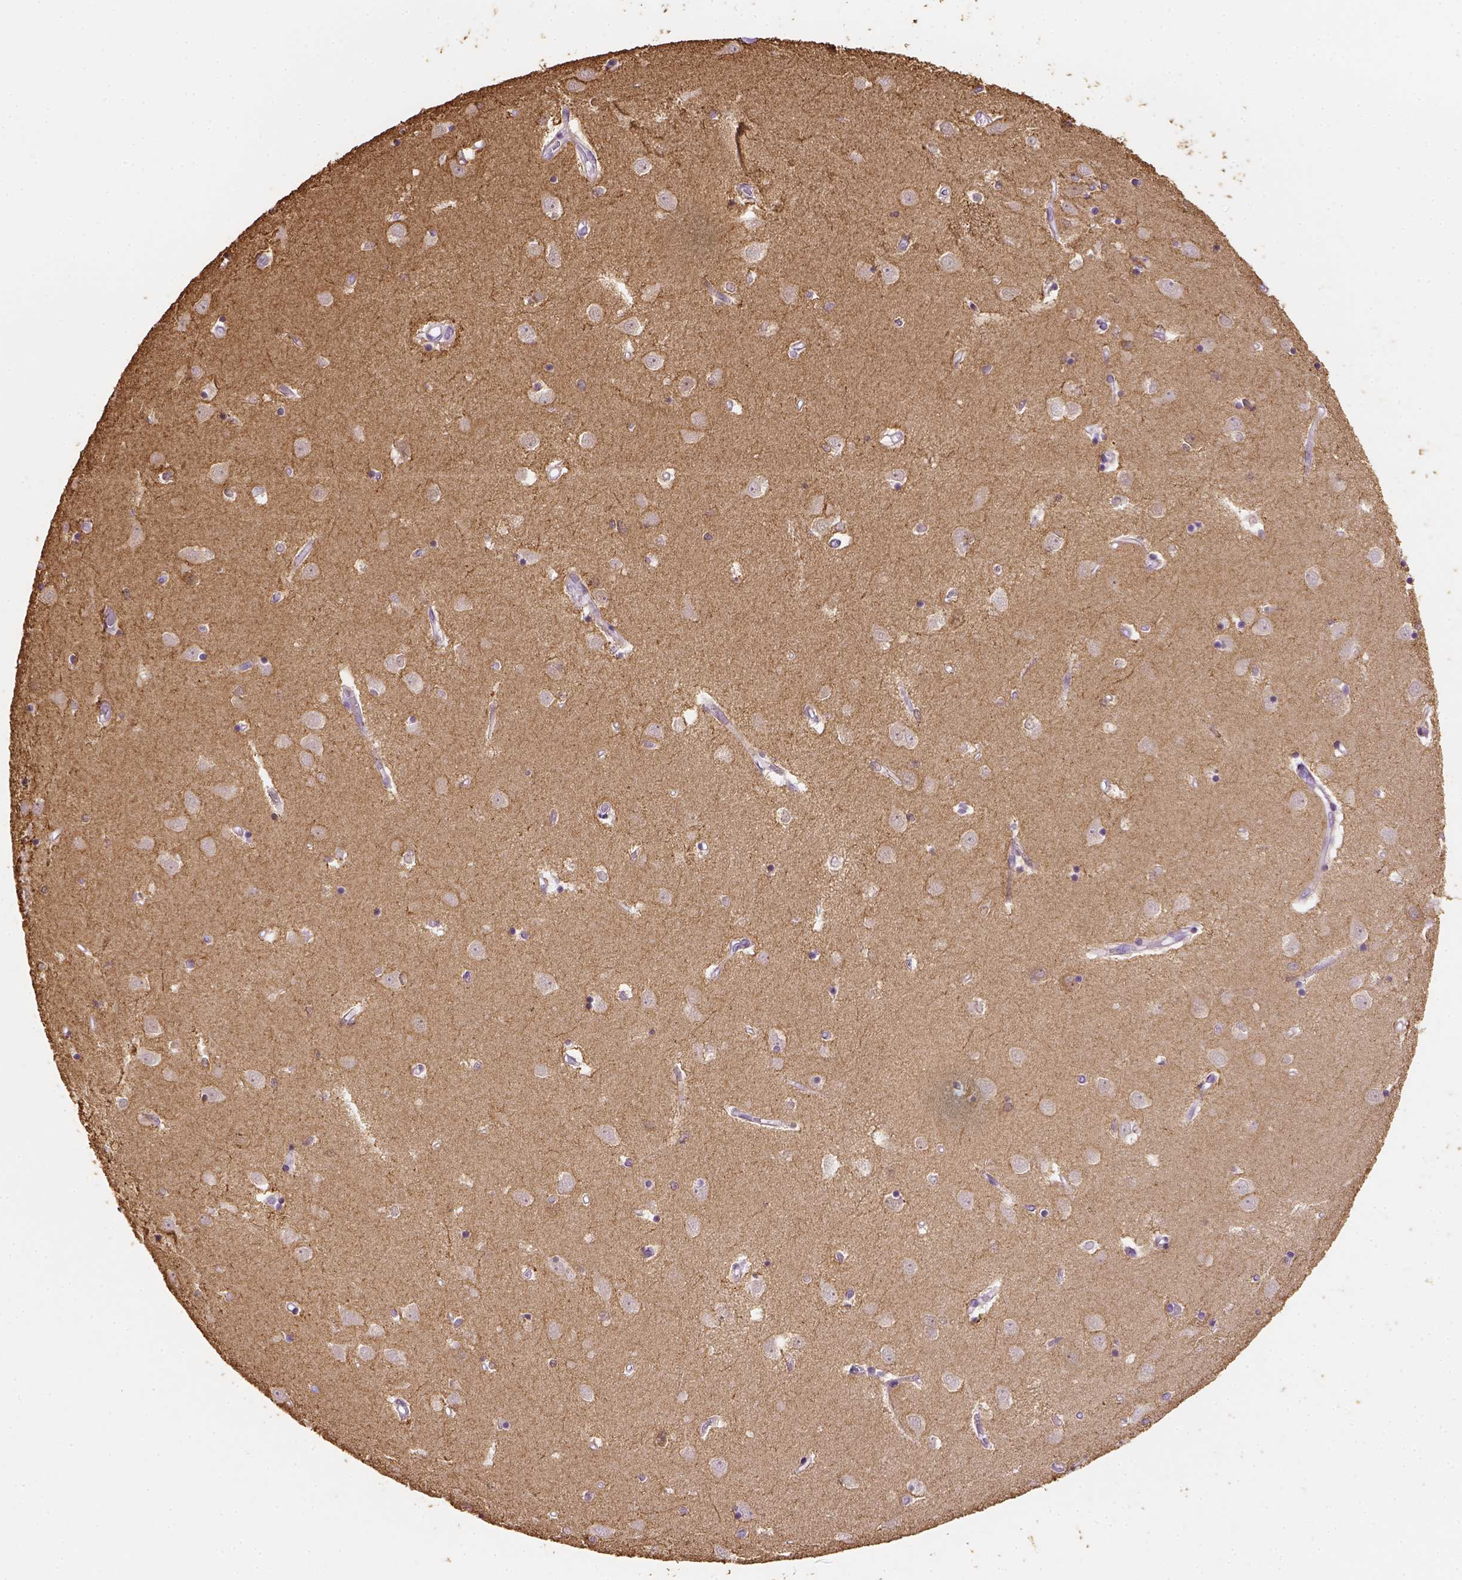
{"staining": {"intensity": "negative", "quantity": "none", "location": "none"}, "tissue": "caudate", "cell_type": "Glial cells", "image_type": "normal", "snomed": [{"axis": "morphology", "description": "Normal tissue, NOS"}, {"axis": "topography", "description": "Lateral ventricle wall"}], "caption": "DAB immunohistochemical staining of normal caudate displays no significant expression in glial cells. (Brightfield microscopy of DAB IHC at high magnification).", "gene": "CACNB1", "patient": {"sex": "male", "age": 54}}